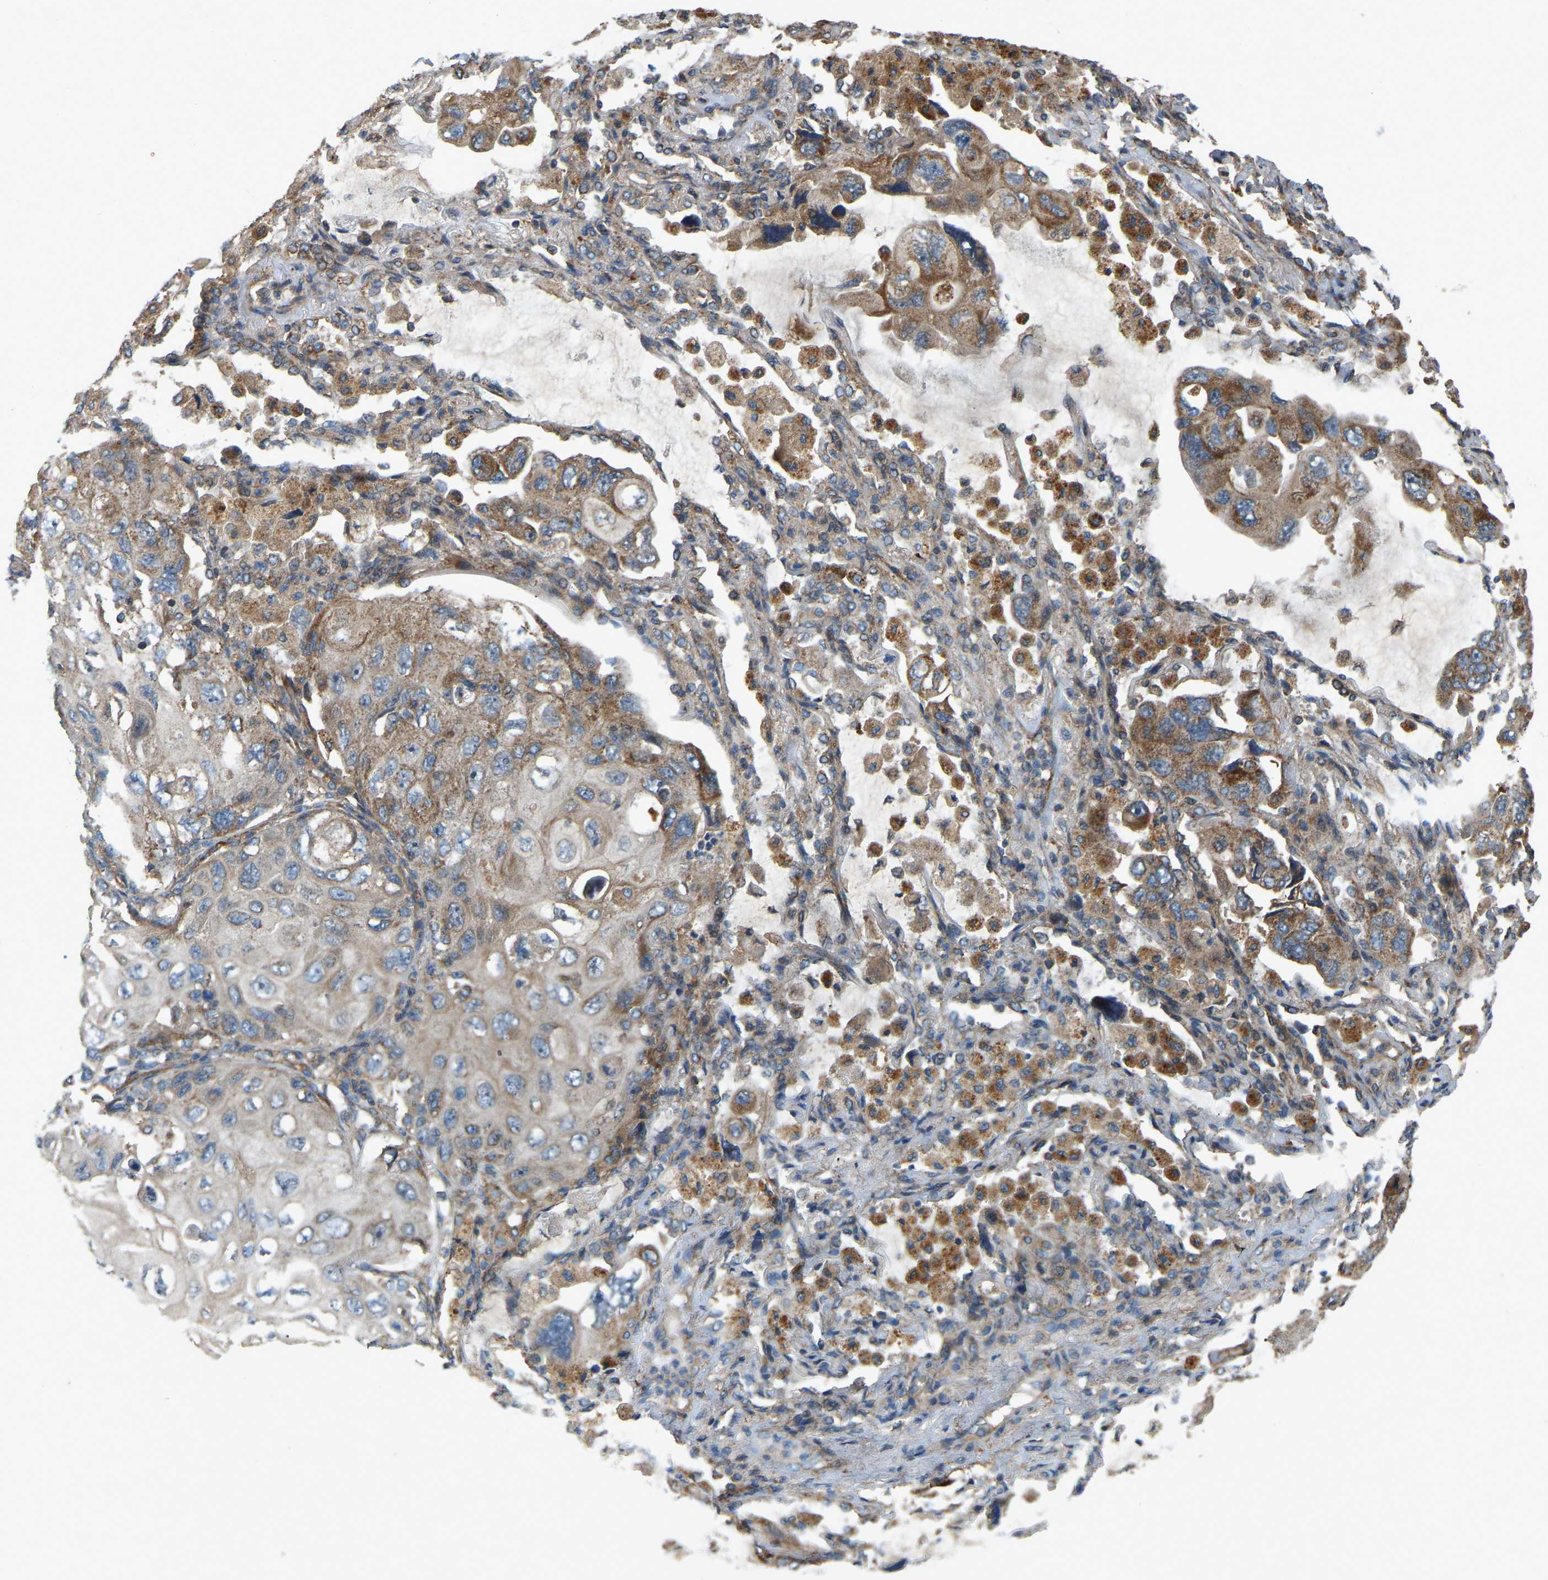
{"staining": {"intensity": "moderate", "quantity": ">75%", "location": "cytoplasmic/membranous"}, "tissue": "lung cancer", "cell_type": "Tumor cells", "image_type": "cancer", "snomed": [{"axis": "morphology", "description": "Squamous cell carcinoma, NOS"}, {"axis": "topography", "description": "Lung"}], "caption": "Human lung cancer stained with a brown dye reveals moderate cytoplasmic/membranous positive expression in about >75% of tumor cells.", "gene": "SAMD9L", "patient": {"sex": "female", "age": 73}}